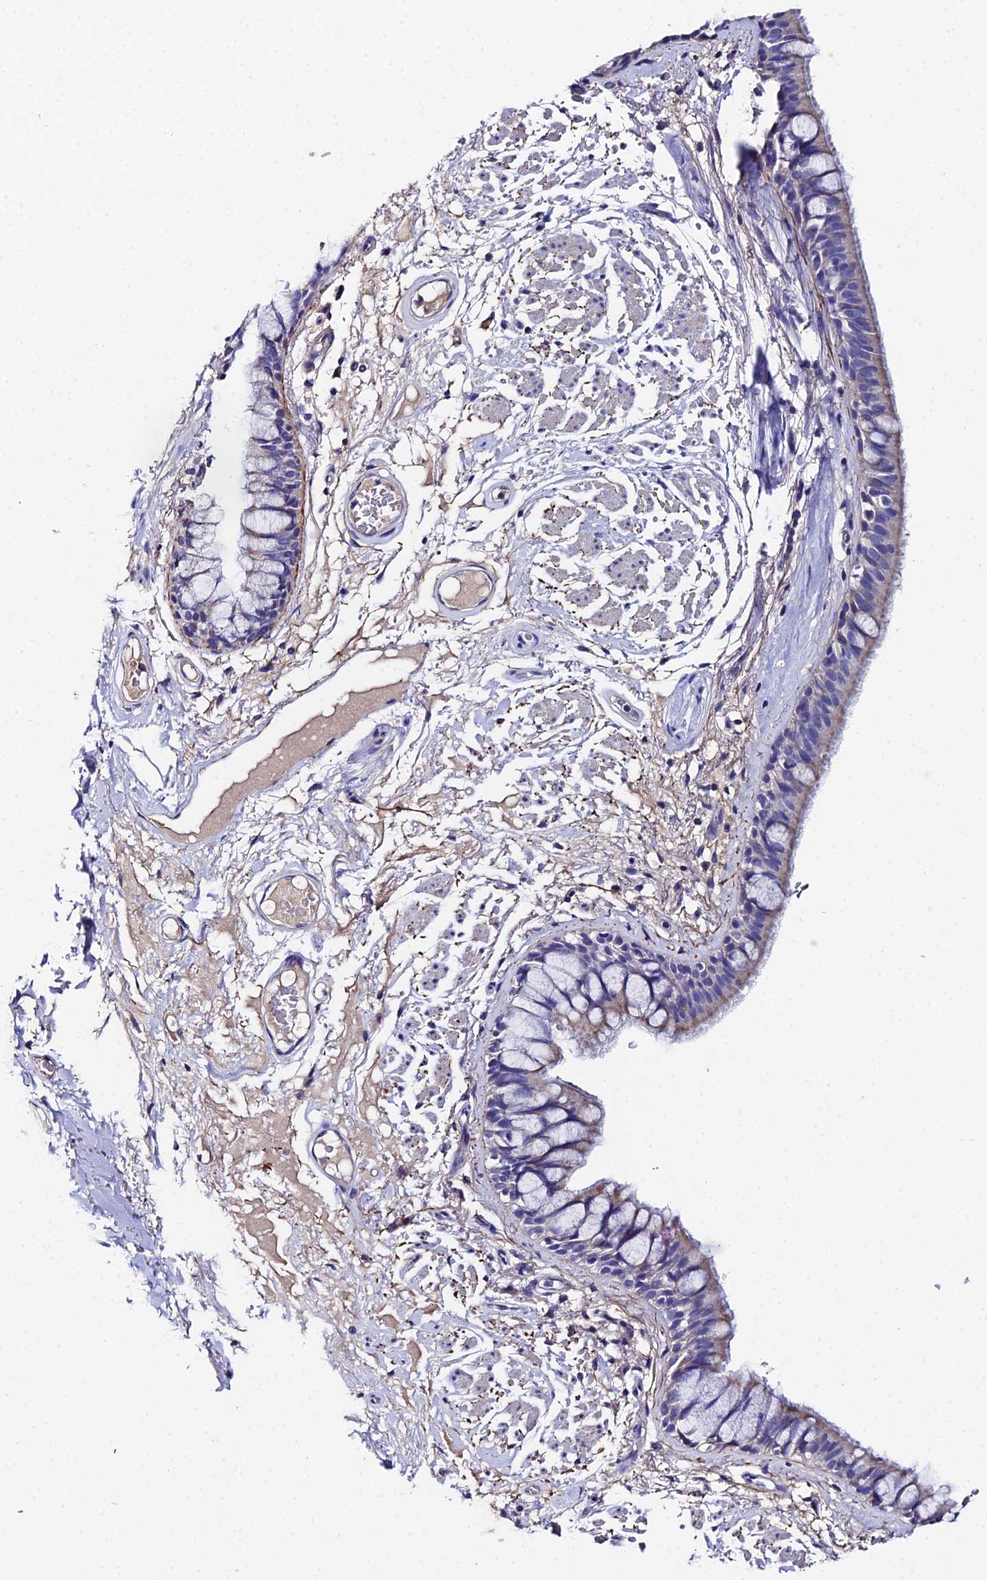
{"staining": {"intensity": "weak", "quantity": "25%-75%", "location": "cytoplasmic/membranous"}, "tissue": "bronchus", "cell_type": "Respiratory epithelial cells", "image_type": "normal", "snomed": [{"axis": "morphology", "description": "Normal tissue, NOS"}, {"axis": "topography", "description": "Bronchus"}], "caption": "Protein staining of benign bronchus reveals weak cytoplasmic/membranous expression in about 25%-75% of respiratory epithelial cells.", "gene": "UBE2L3", "patient": {"sex": "male", "age": 70}}